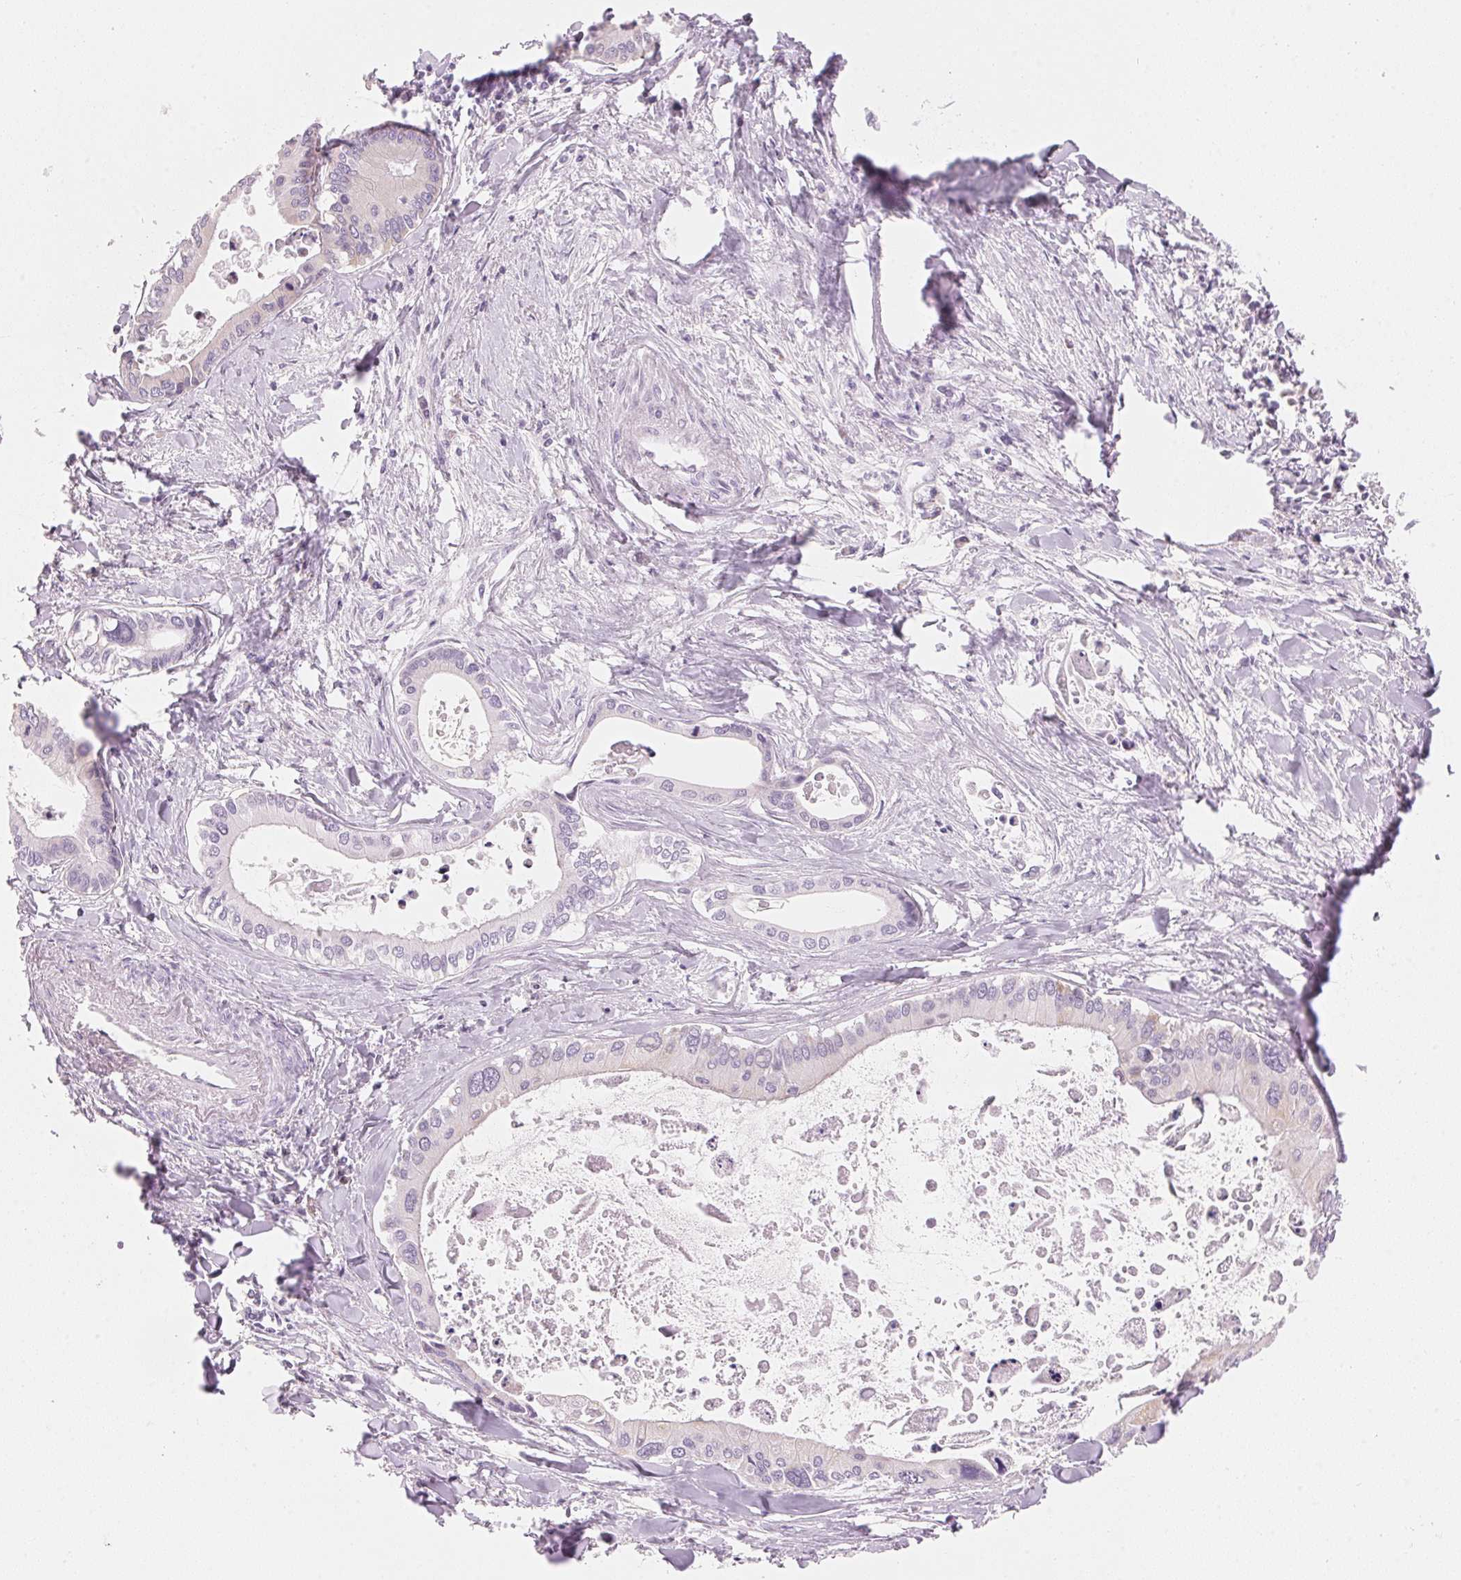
{"staining": {"intensity": "negative", "quantity": "none", "location": "none"}, "tissue": "liver cancer", "cell_type": "Tumor cells", "image_type": "cancer", "snomed": [{"axis": "morphology", "description": "Cholangiocarcinoma"}, {"axis": "topography", "description": "Liver"}], "caption": "Immunohistochemistry (IHC) histopathology image of neoplastic tissue: human liver cancer stained with DAB displays no significant protein expression in tumor cells.", "gene": "HOXB13", "patient": {"sex": "male", "age": 66}}